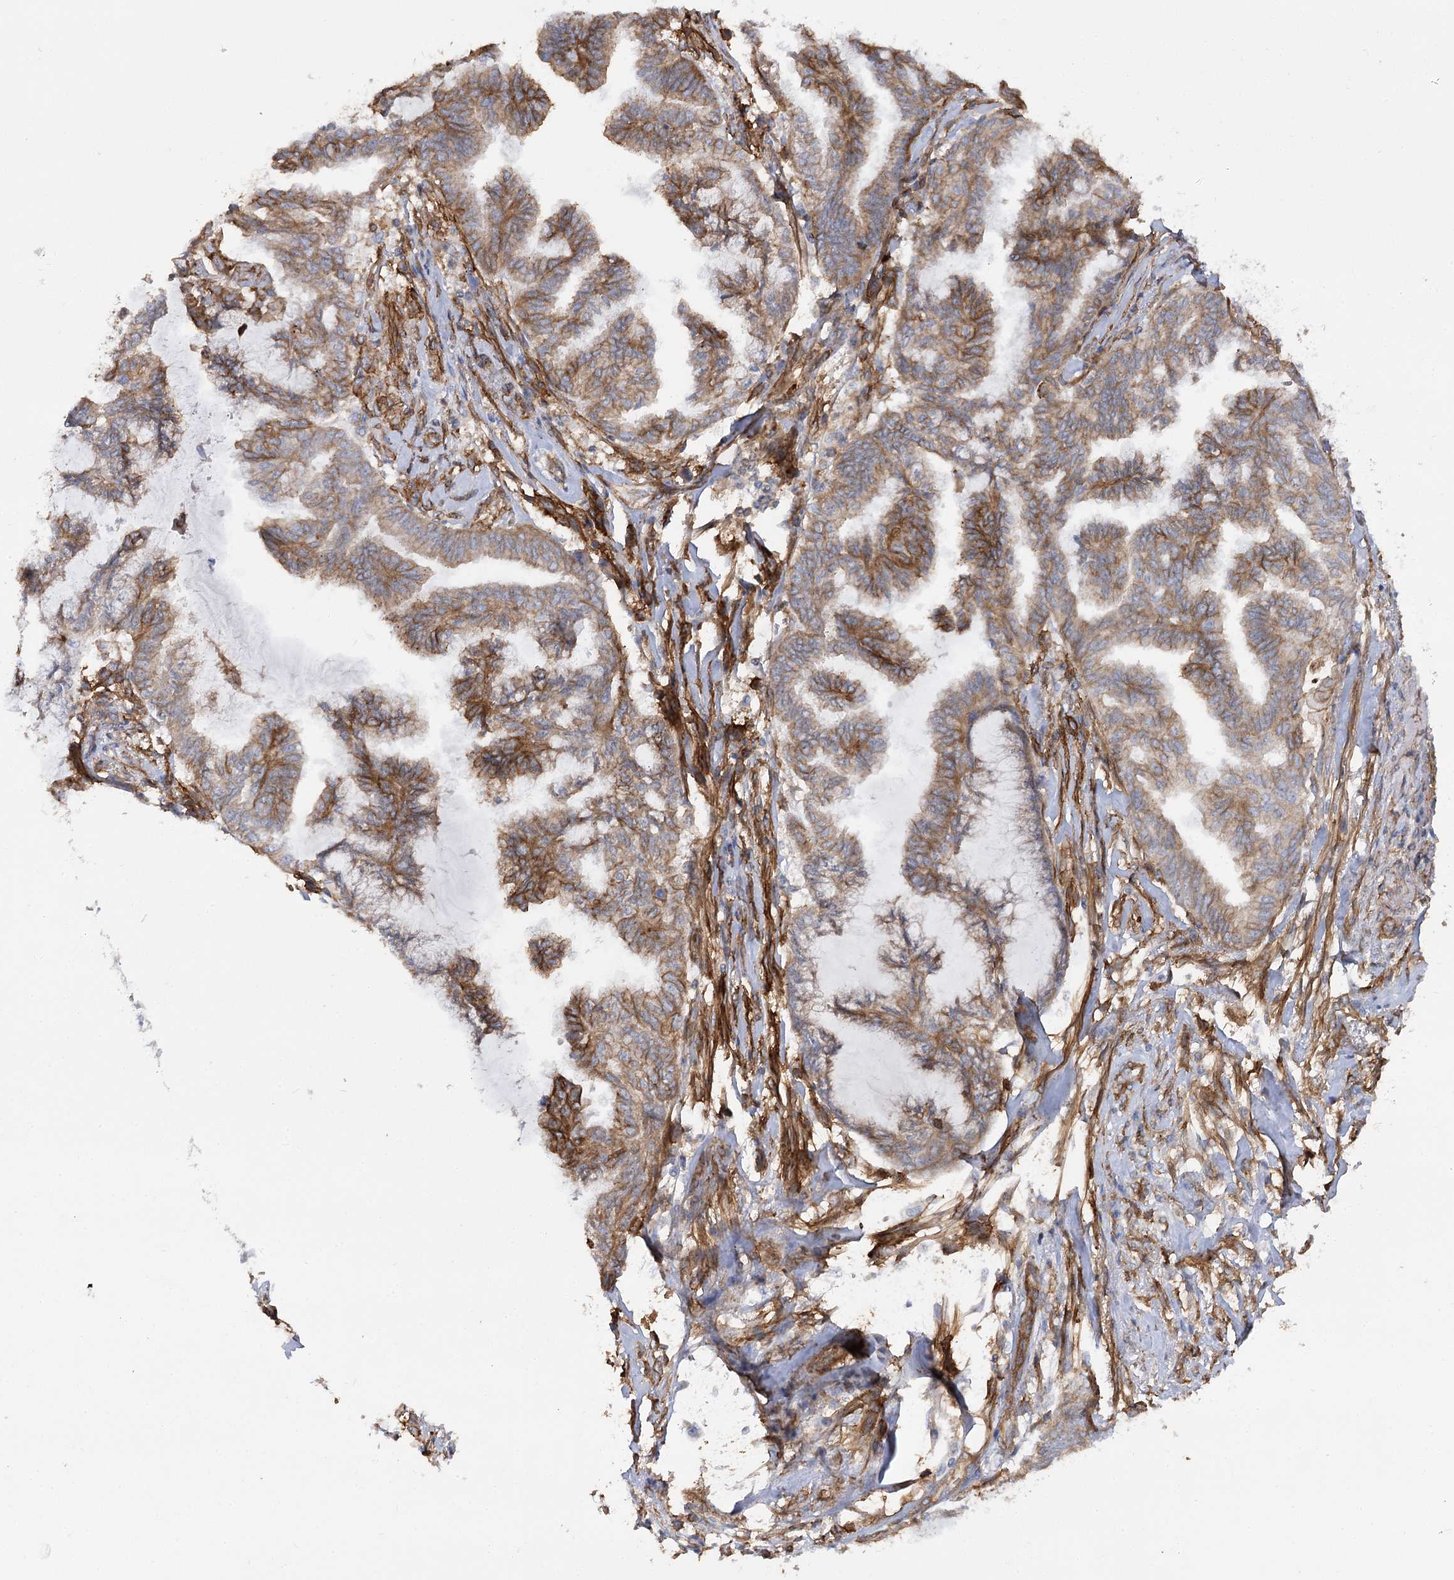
{"staining": {"intensity": "weak", "quantity": ">75%", "location": "cytoplasmic/membranous"}, "tissue": "endometrial cancer", "cell_type": "Tumor cells", "image_type": "cancer", "snomed": [{"axis": "morphology", "description": "Adenocarcinoma, NOS"}, {"axis": "topography", "description": "Endometrium"}], "caption": "Protein positivity by immunohistochemistry (IHC) displays weak cytoplasmic/membranous positivity in about >75% of tumor cells in endometrial cancer (adenocarcinoma).", "gene": "SYNPO2", "patient": {"sex": "female", "age": 86}}